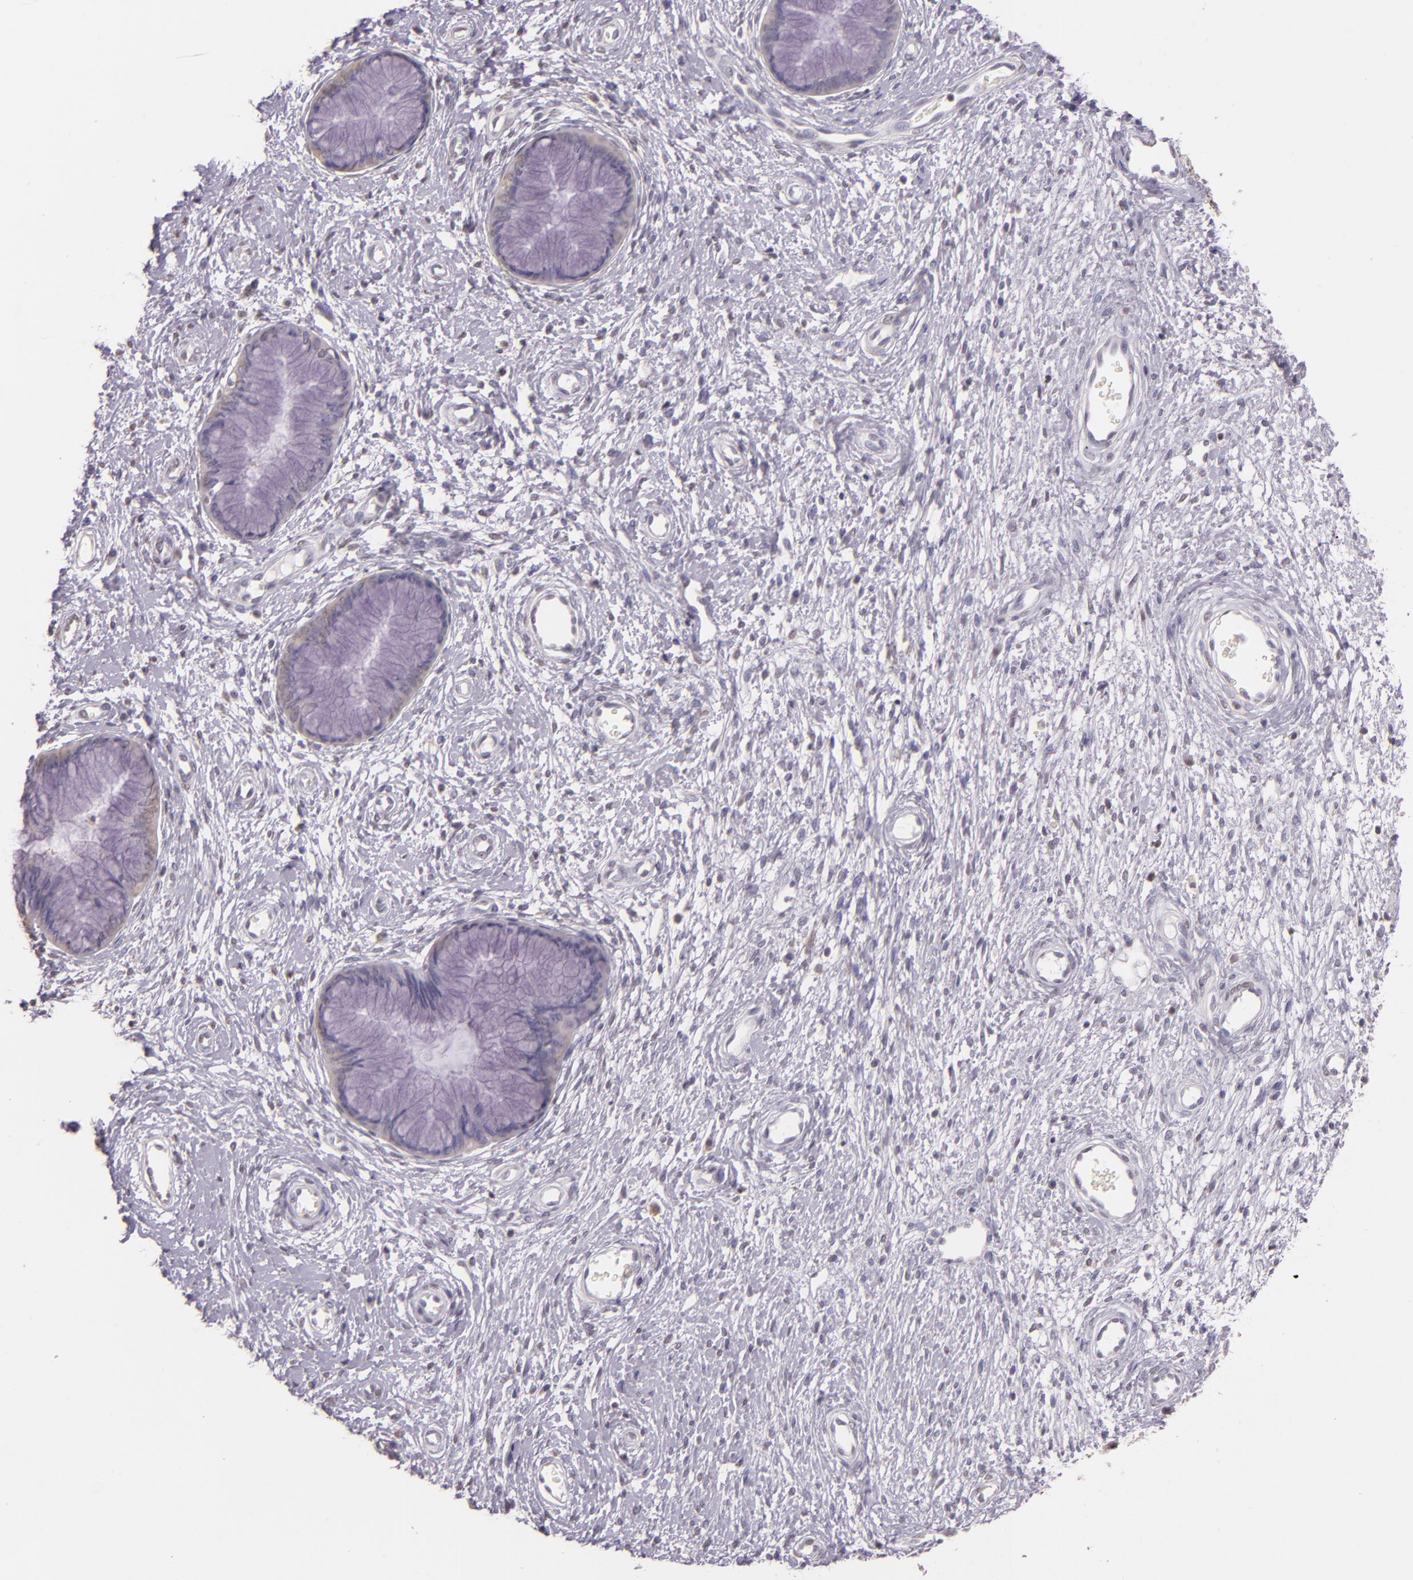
{"staining": {"intensity": "negative", "quantity": "none", "location": "none"}, "tissue": "cervix", "cell_type": "Glandular cells", "image_type": "normal", "snomed": [{"axis": "morphology", "description": "Normal tissue, NOS"}, {"axis": "topography", "description": "Cervix"}], "caption": "Glandular cells are negative for brown protein staining in benign cervix. The staining is performed using DAB brown chromogen with nuclei counter-stained in using hematoxylin.", "gene": "HSPA8", "patient": {"sex": "female", "age": 55}}